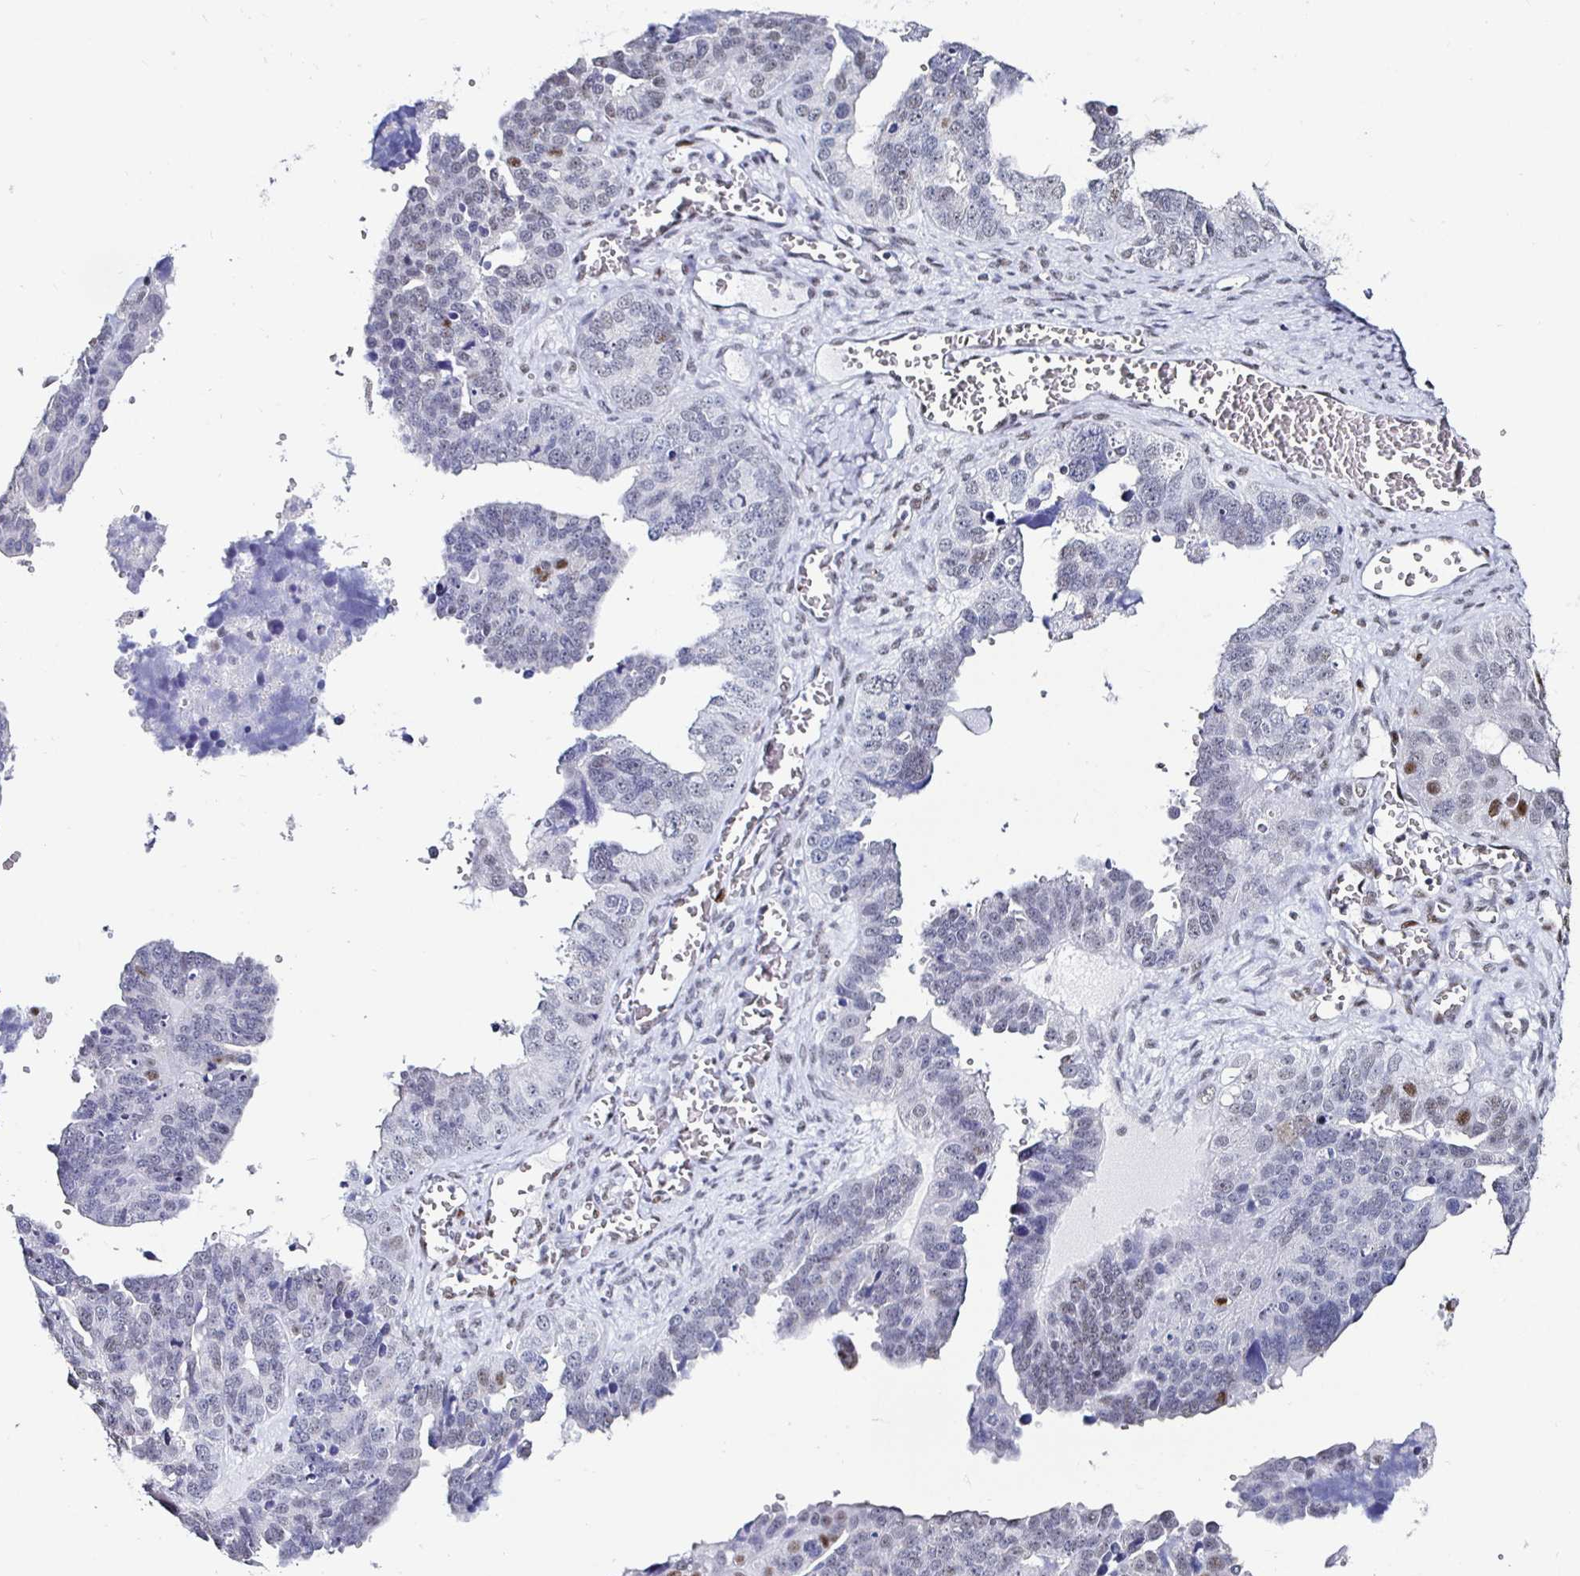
{"staining": {"intensity": "moderate", "quantity": "<25%", "location": "nuclear"}, "tissue": "ovarian cancer", "cell_type": "Tumor cells", "image_type": "cancer", "snomed": [{"axis": "morphology", "description": "Cystadenocarcinoma, serous, NOS"}, {"axis": "topography", "description": "Ovary"}], "caption": "This micrograph displays IHC staining of ovarian cancer, with low moderate nuclear positivity in approximately <25% of tumor cells.", "gene": "DDX39B", "patient": {"sex": "female", "age": 76}}